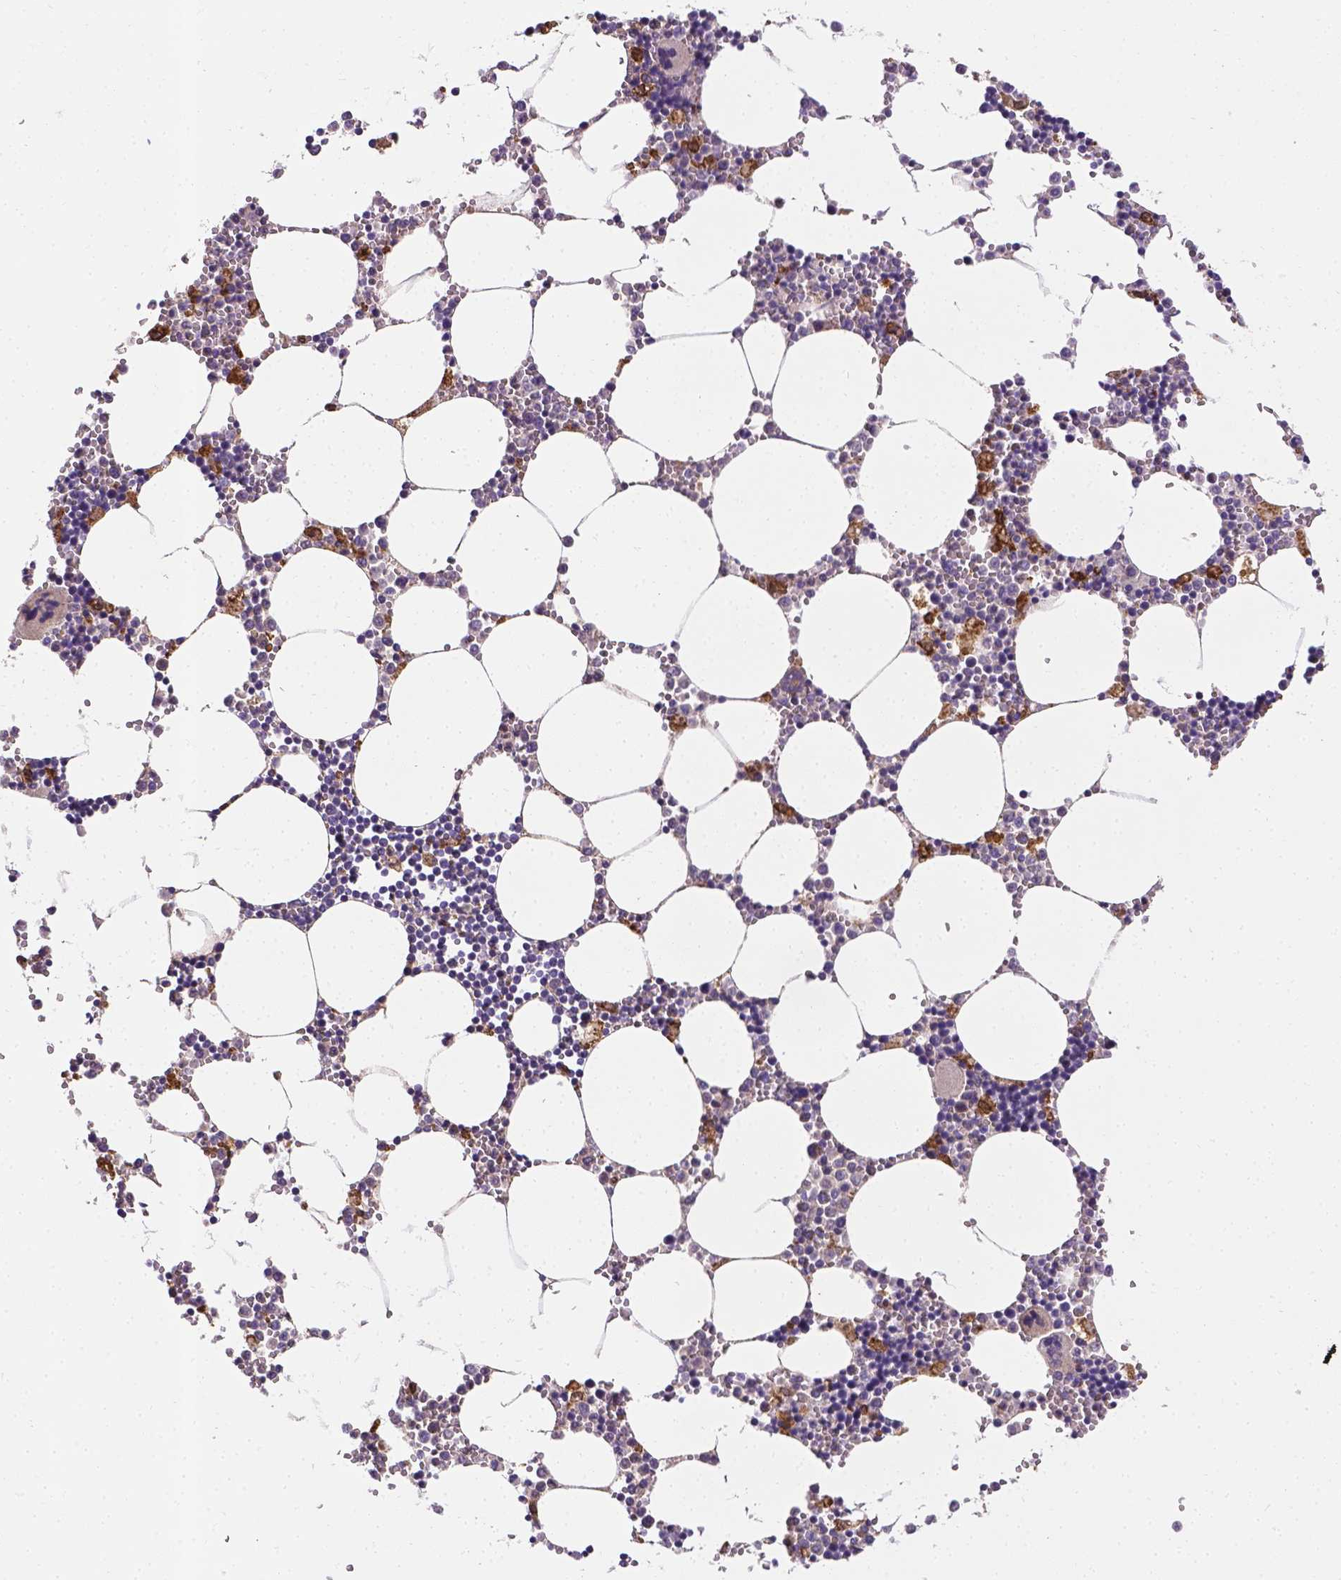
{"staining": {"intensity": "strong", "quantity": "<25%", "location": "cytoplasmic/membranous"}, "tissue": "bone marrow", "cell_type": "Hematopoietic cells", "image_type": "normal", "snomed": [{"axis": "morphology", "description": "Normal tissue, NOS"}, {"axis": "topography", "description": "Bone marrow"}], "caption": "IHC of benign bone marrow reveals medium levels of strong cytoplasmic/membranous positivity in approximately <25% of hematopoietic cells. Using DAB (3,3'-diaminobenzidine) (brown) and hematoxylin (blue) stains, captured at high magnification using brightfield microscopy.", "gene": "APOE", "patient": {"sex": "male", "age": 54}}